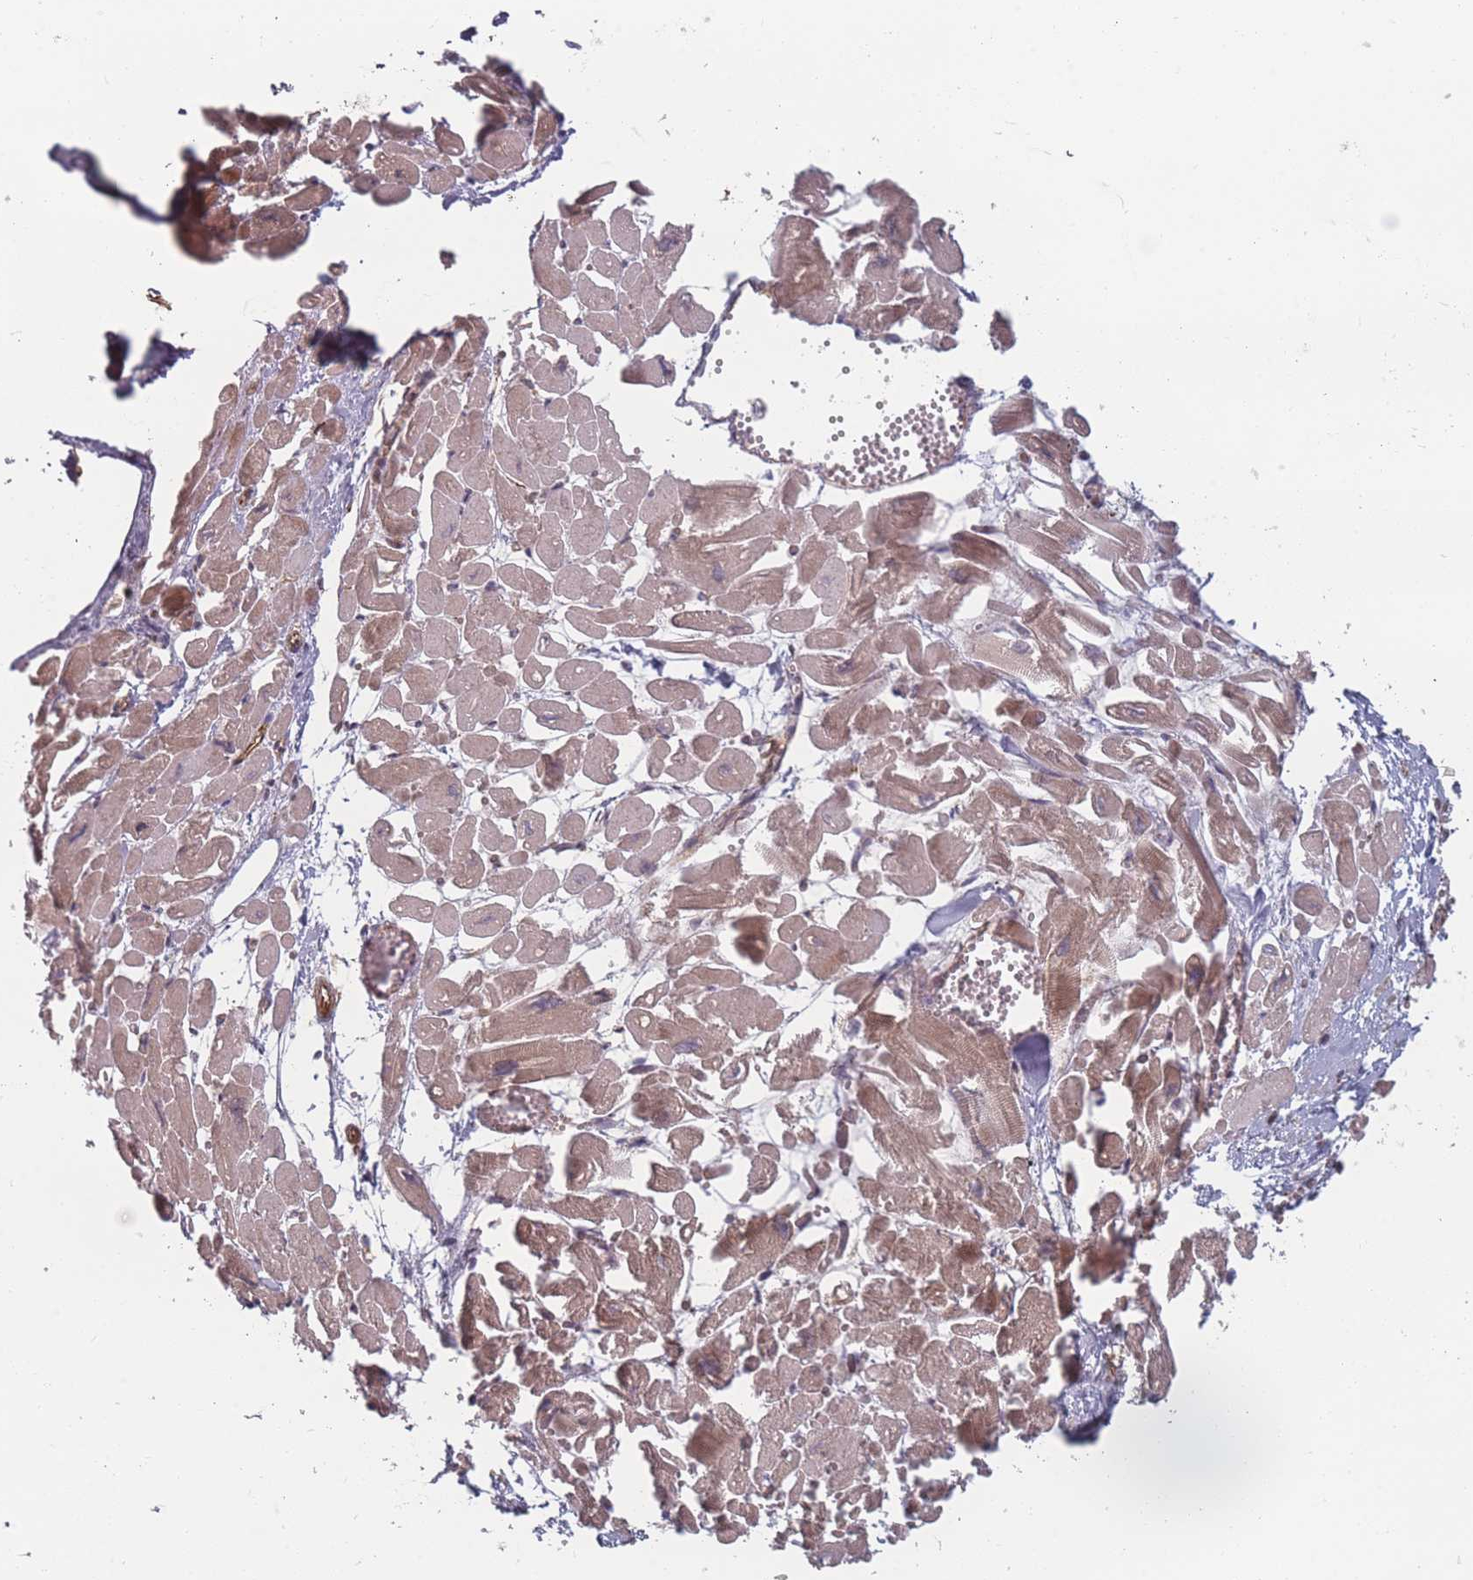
{"staining": {"intensity": "moderate", "quantity": ">75%", "location": "cytoplasmic/membranous"}, "tissue": "heart muscle", "cell_type": "Cardiomyocytes", "image_type": "normal", "snomed": [{"axis": "morphology", "description": "Normal tissue, NOS"}, {"axis": "topography", "description": "Heart"}], "caption": "About >75% of cardiomyocytes in unremarkable human heart muscle exhibit moderate cytoplasmic/membranous protein staining as visualized by brown immunohistochemical staining.", "gene": "EEF1AKMT2", "patient": {"sex": "male", "age": 54}}